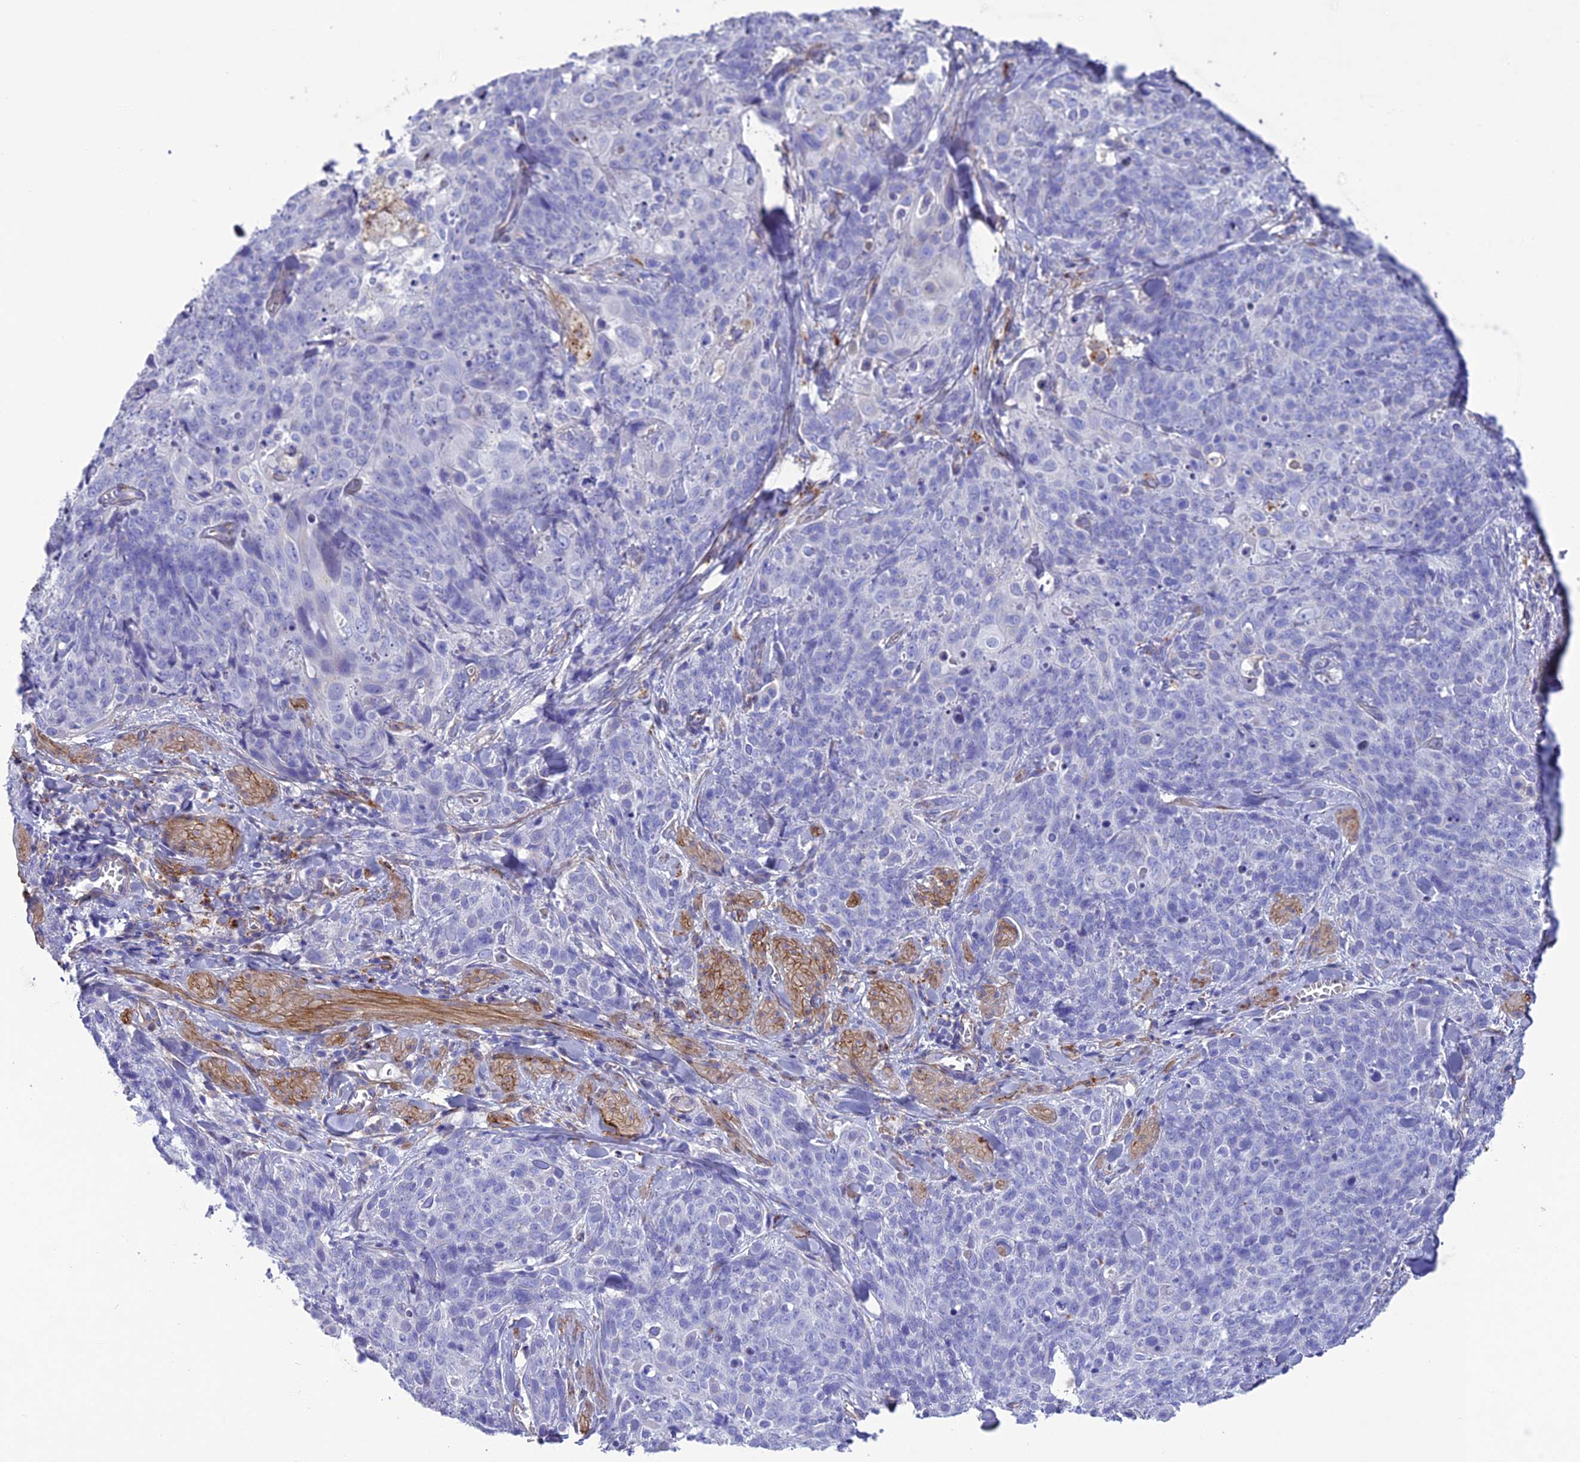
{"staining": {"intensity": "negative", "quantity": "none", "location": "none"}, "tissue": "skin cancer", "cell_type": "Tumor cells", "image_type": "cancer", "snomed": [{"axis": "morphology", "description": "Squamous cell carcinoma, NOS"}, {"axis": "topography", "description": "Skin"}, {"axis": "topography", "description": "Vulva"}], "caption": "DAB immunohistochemical staining of skin squamous cell carcinoma shows no significant staining in tumor cells.", "gene": "TNS1", "patient": {"sex": "female", "age": 85}}